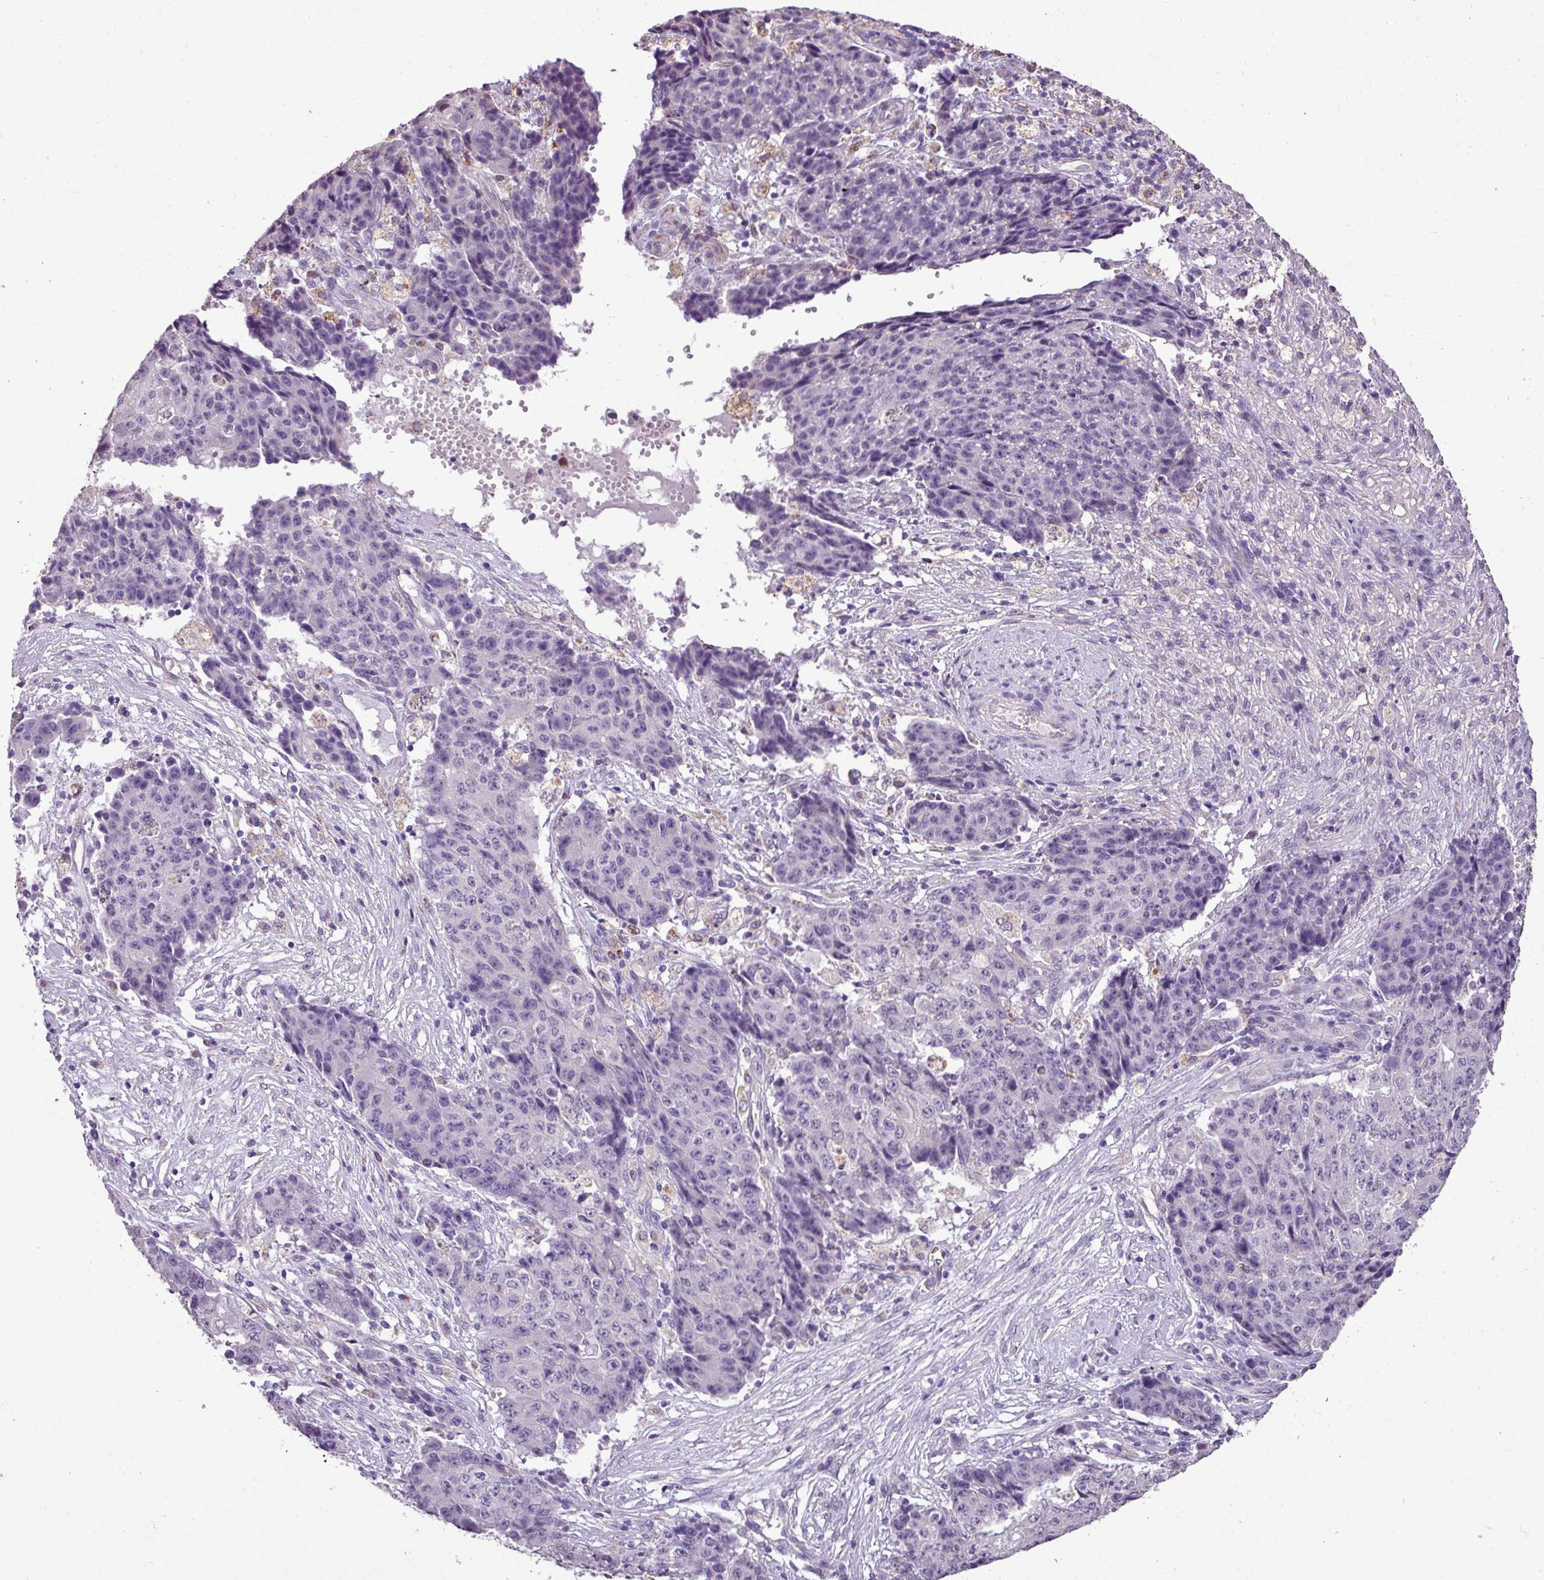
{"staining": {"intensity": "negative", "quantity": "none", "location": "none"}, "tissue": "ovarian cancer", "cell_type": "Tumor cells", "image_type": "cancer", "snomed": [{"axis": "morphology", "description": "Carcinoma, endometroid"}, {"axis": "topography", "description": "Ovary"}], "caption": "Tumor cells are negative for brown protein staining in ovarian endometroid carcinoma. (DAB immunohistochemistry visualized using brightfield microscopy, high magnification).", "gene": "ALDH2", "patient": {"sex": "female", "age": 42}}